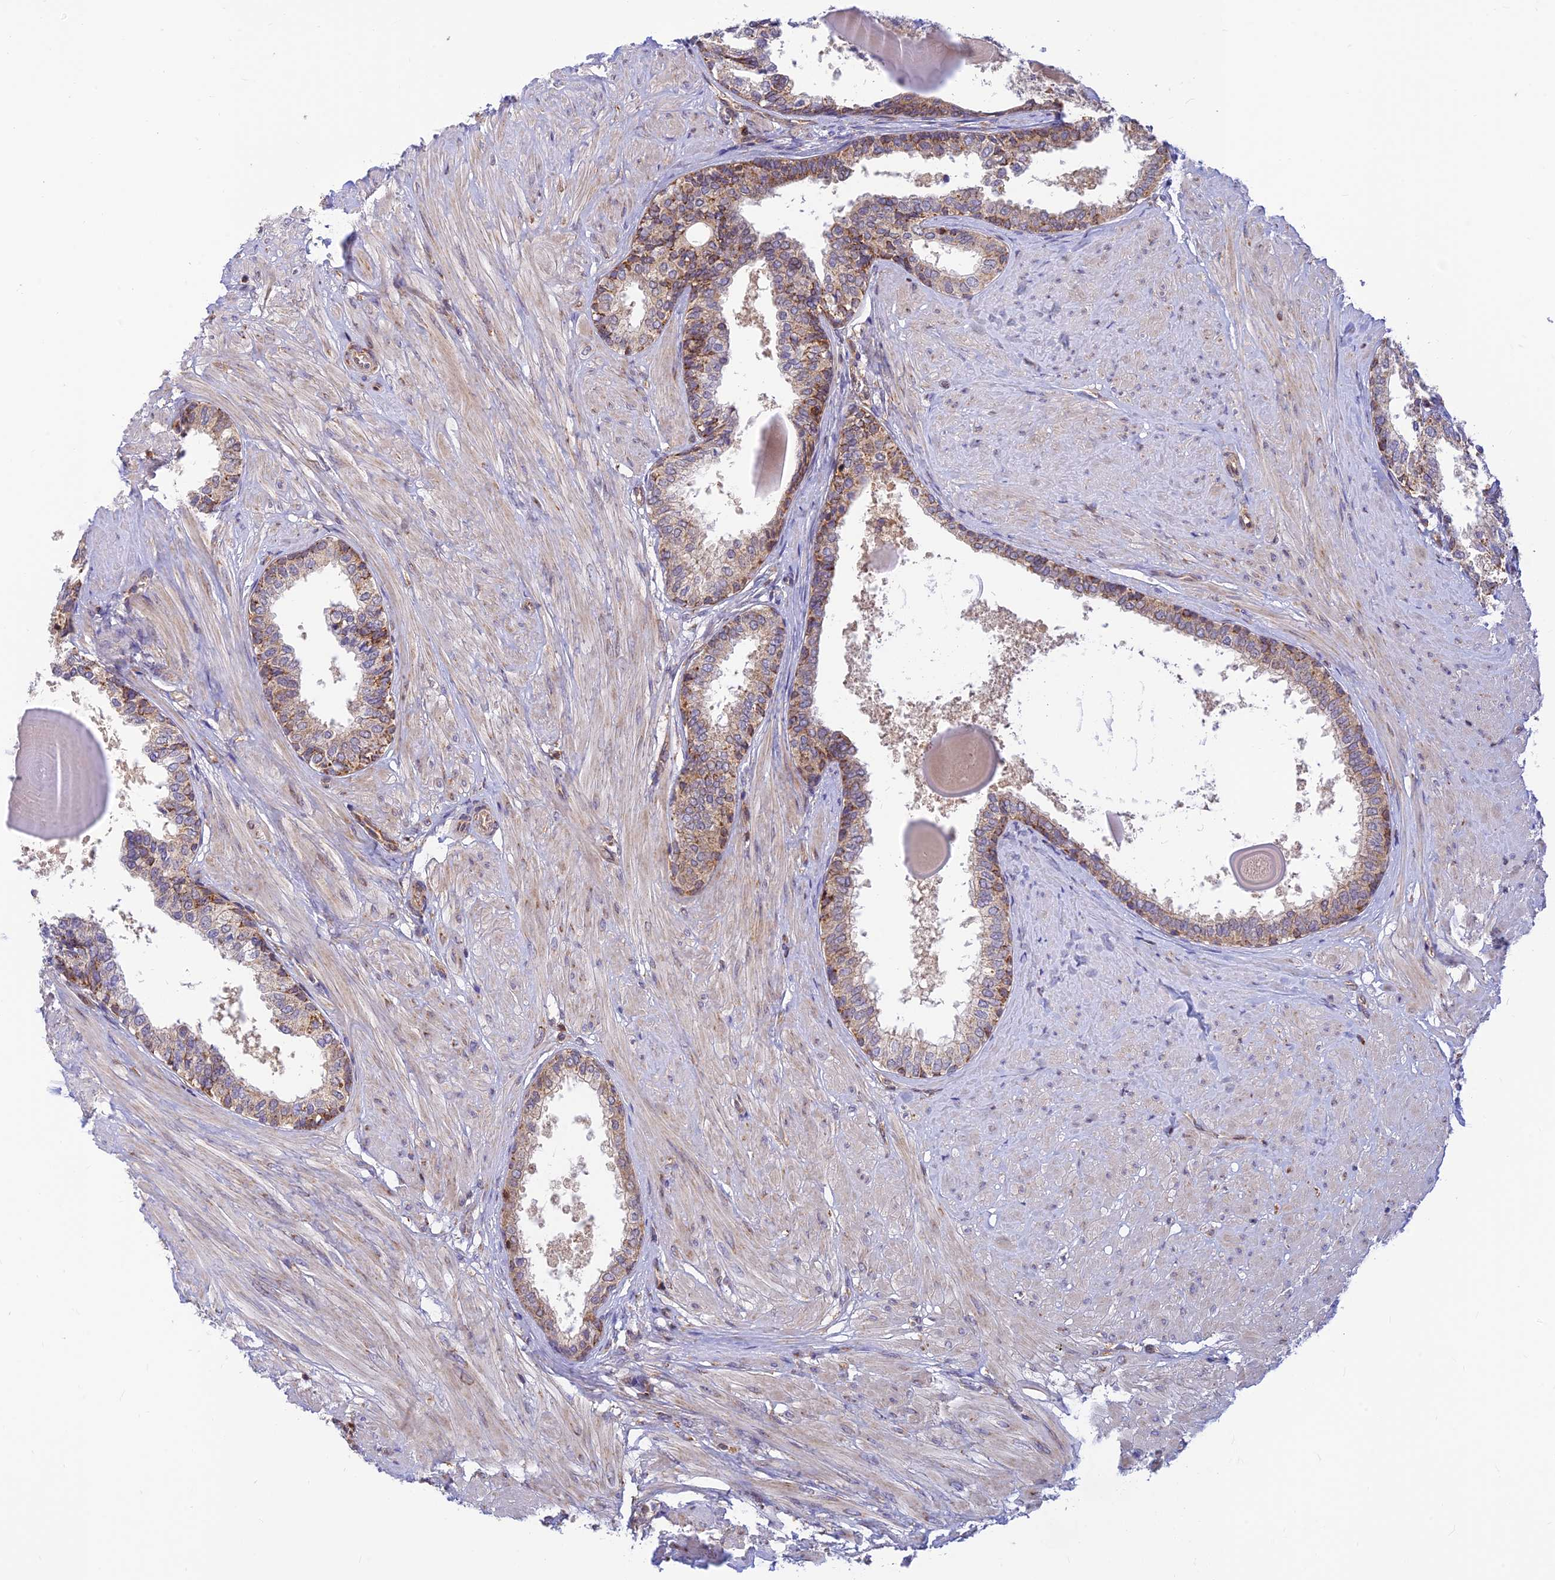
{"staining": {"intensity": "moderate", "quantity": ">75%", "location": "cytoplasmic/membranous"}, "tissue": "prostate", "cell_type": "Glandular cells", "image_type": "normal", "snomed": [{"axis": "morphology", "description": "Normal tissue, NOS"}, {"axis": "topography", "description": "Prostate"}], "caption": "Prostate stained with DAB (3,3'-diaminobenzidine) immunohistochemistry displays medium levels of moderate cytoplasmic/membranous expression in approximately >75% of glandular cells.", "gene": "LYSMD2", "patient": {"sex": "male", "age": 48}}